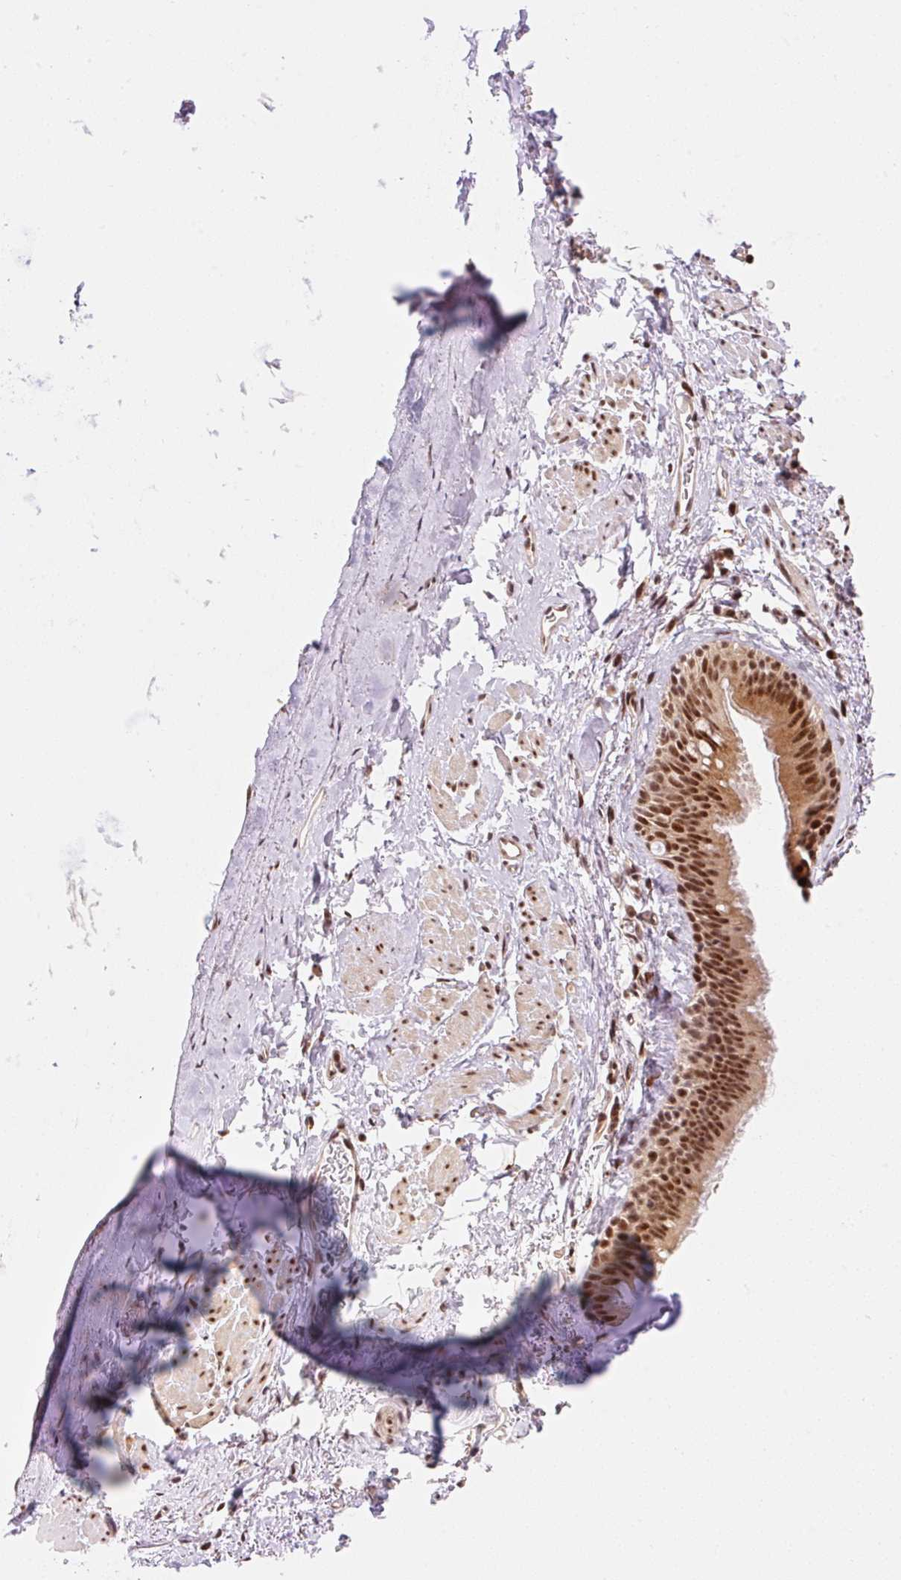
{"staining": {"intensity": "strong", "quantity": ">75%", "location": "nuclear"}, "tissue": "bronchus", "cell_type": "Respiratory epithelial cells", "image_type": "normal", "snomed": [{"axis": "morphology", "description": "Normal tissue, NOS"}, {"axis": "topography", "description": "Bronchus"}], "caption": "Immunohistochemistry photomicrograph of benign bronchus: human bronchus stained using IHC shows high levels of strong protein expression localized specifically in the nuclear of respiratory epithelial cells, appearing as a nuclear brown color.", "gene": "INTS8", "patient": {"sex": "male", "age": 67}}